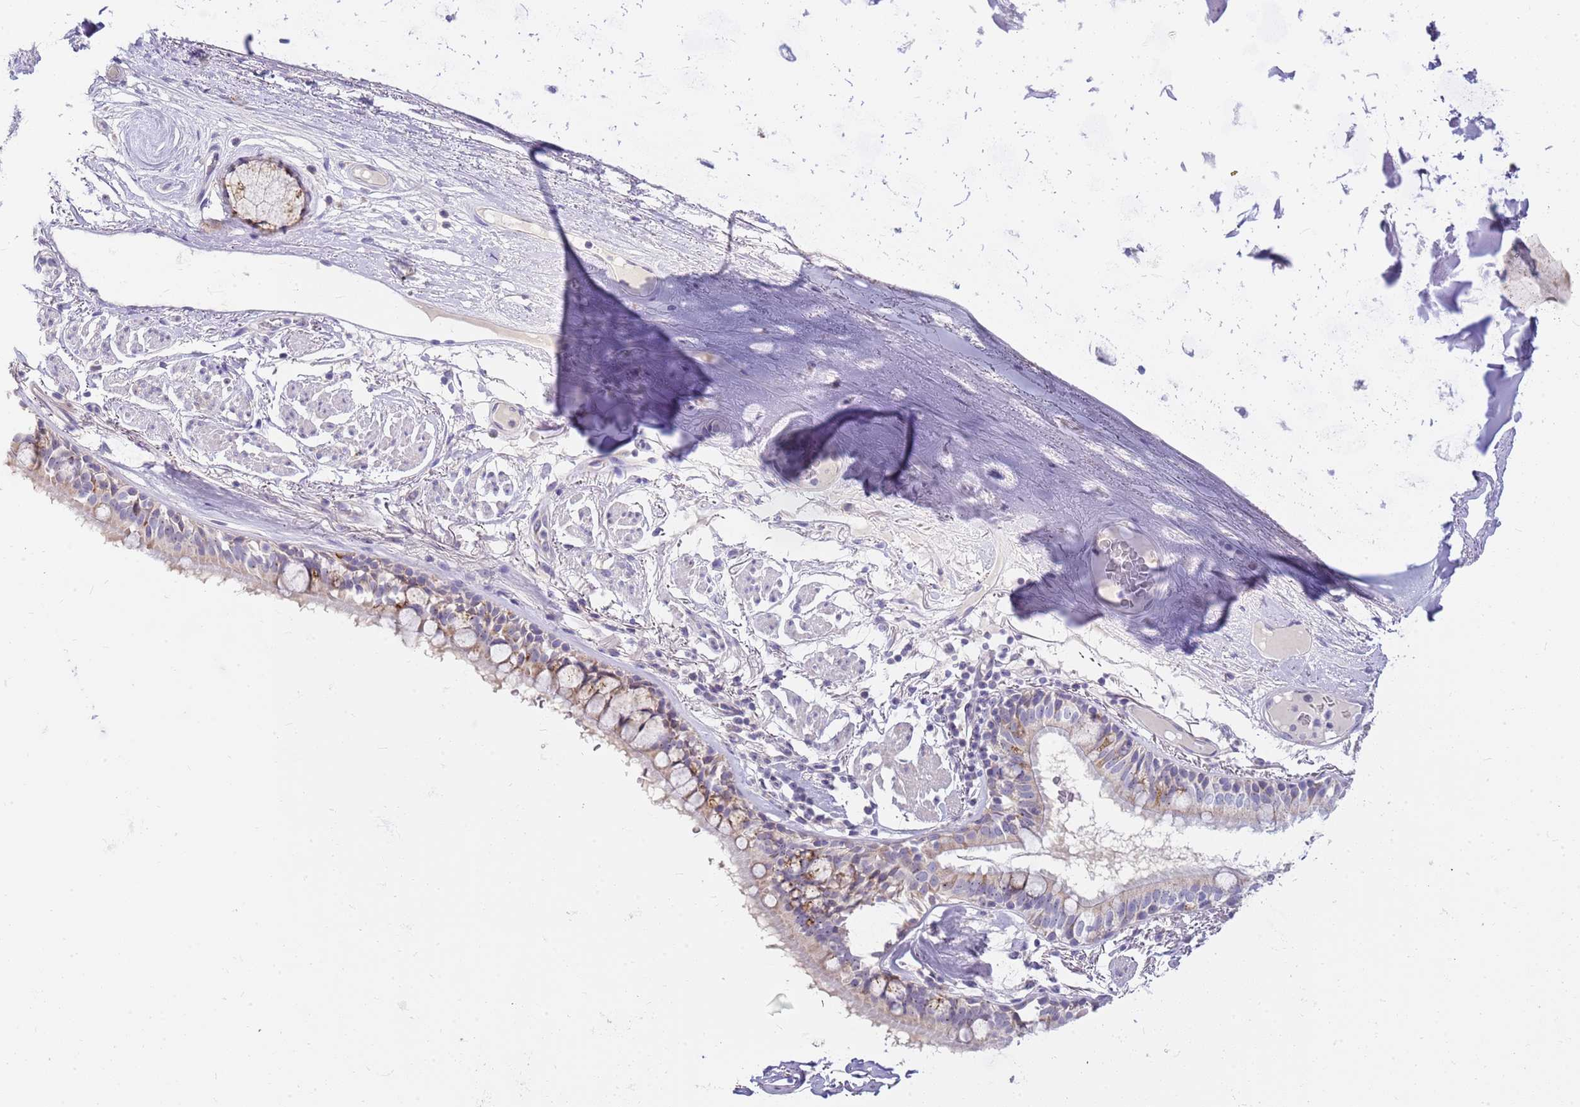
{"staining": {"intensity": "moderate", "quantity": "25%-75%", "location": "cytoplasmic/membranous"}, "tissue": "bronchus", "cell_type": "Respiratory epithelial cells", "image_type": "normal", "snomed": [{"axis": "morphology", "description": "Normal tissue, NOS"}, {"axis": "topography", "description": "Bronchus"}], "caption": "Human bronchus stained for a protein (brown) reveals moderate cytoplasmic/membranous positive staining in approximately 25%-75% of respiratory epithelial cells.", "gene": "DNAJA3", "patient": {"sex": "male", "age": 70}}